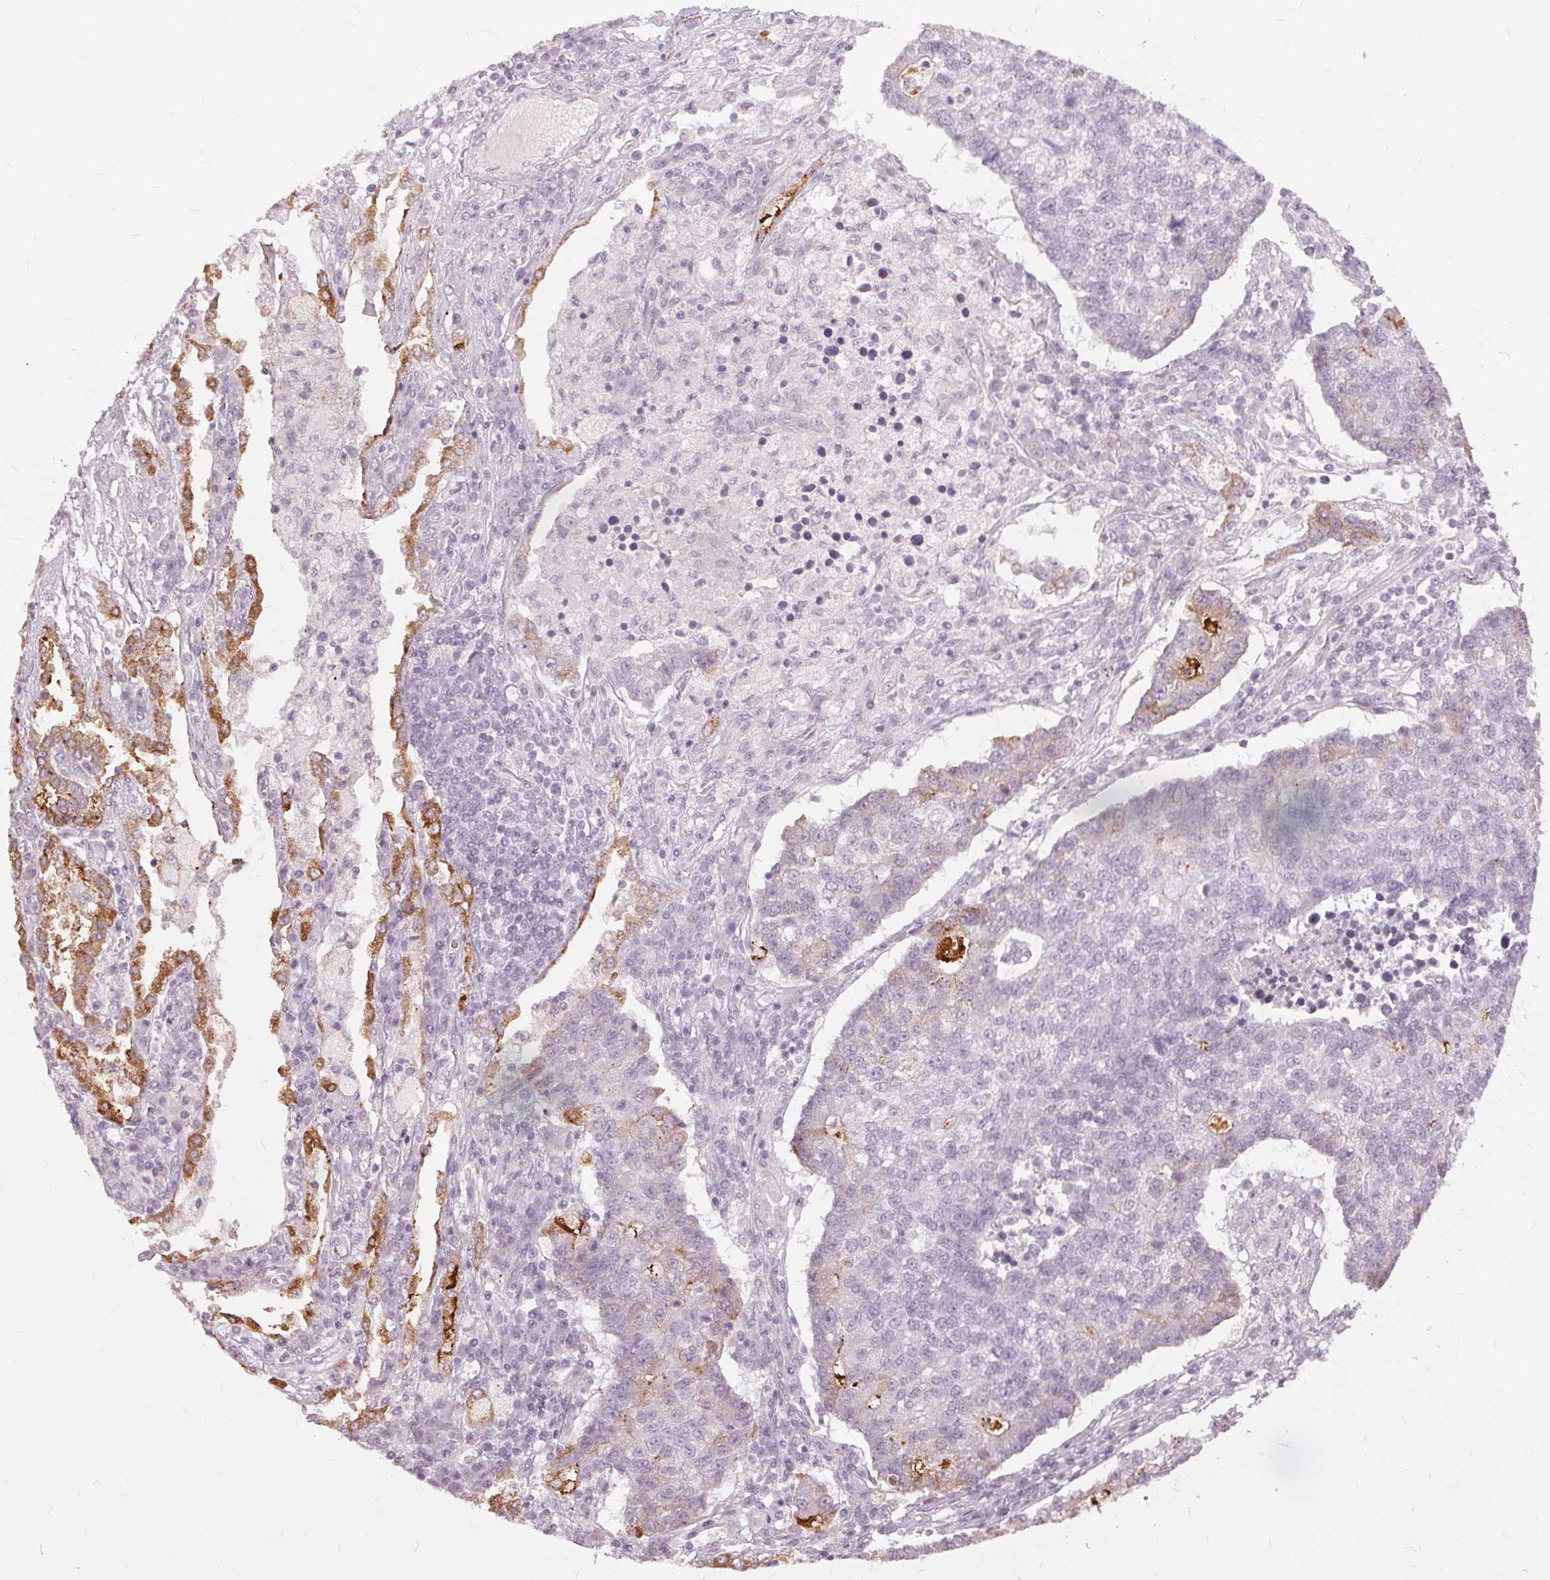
{"staining": {"intensity": "negative", "quantity": "none", "location": "none"}, "tissue": "lung cancer", "cell_type": "Tumor cells", "image_type": "cancer", "snomed": [{"axis": "morphology", "description": "Adenocarcinoma, NOS"}, {"axis": "topography", "description": "Lung"}], "caption": "This is a photomicrograph of immunohistochemistry staining of adenocarcinoma (lung), which shows no staining in tumor cells.", "gene": "SFTPD", "patient": {"sex": "male", "age": 57}}